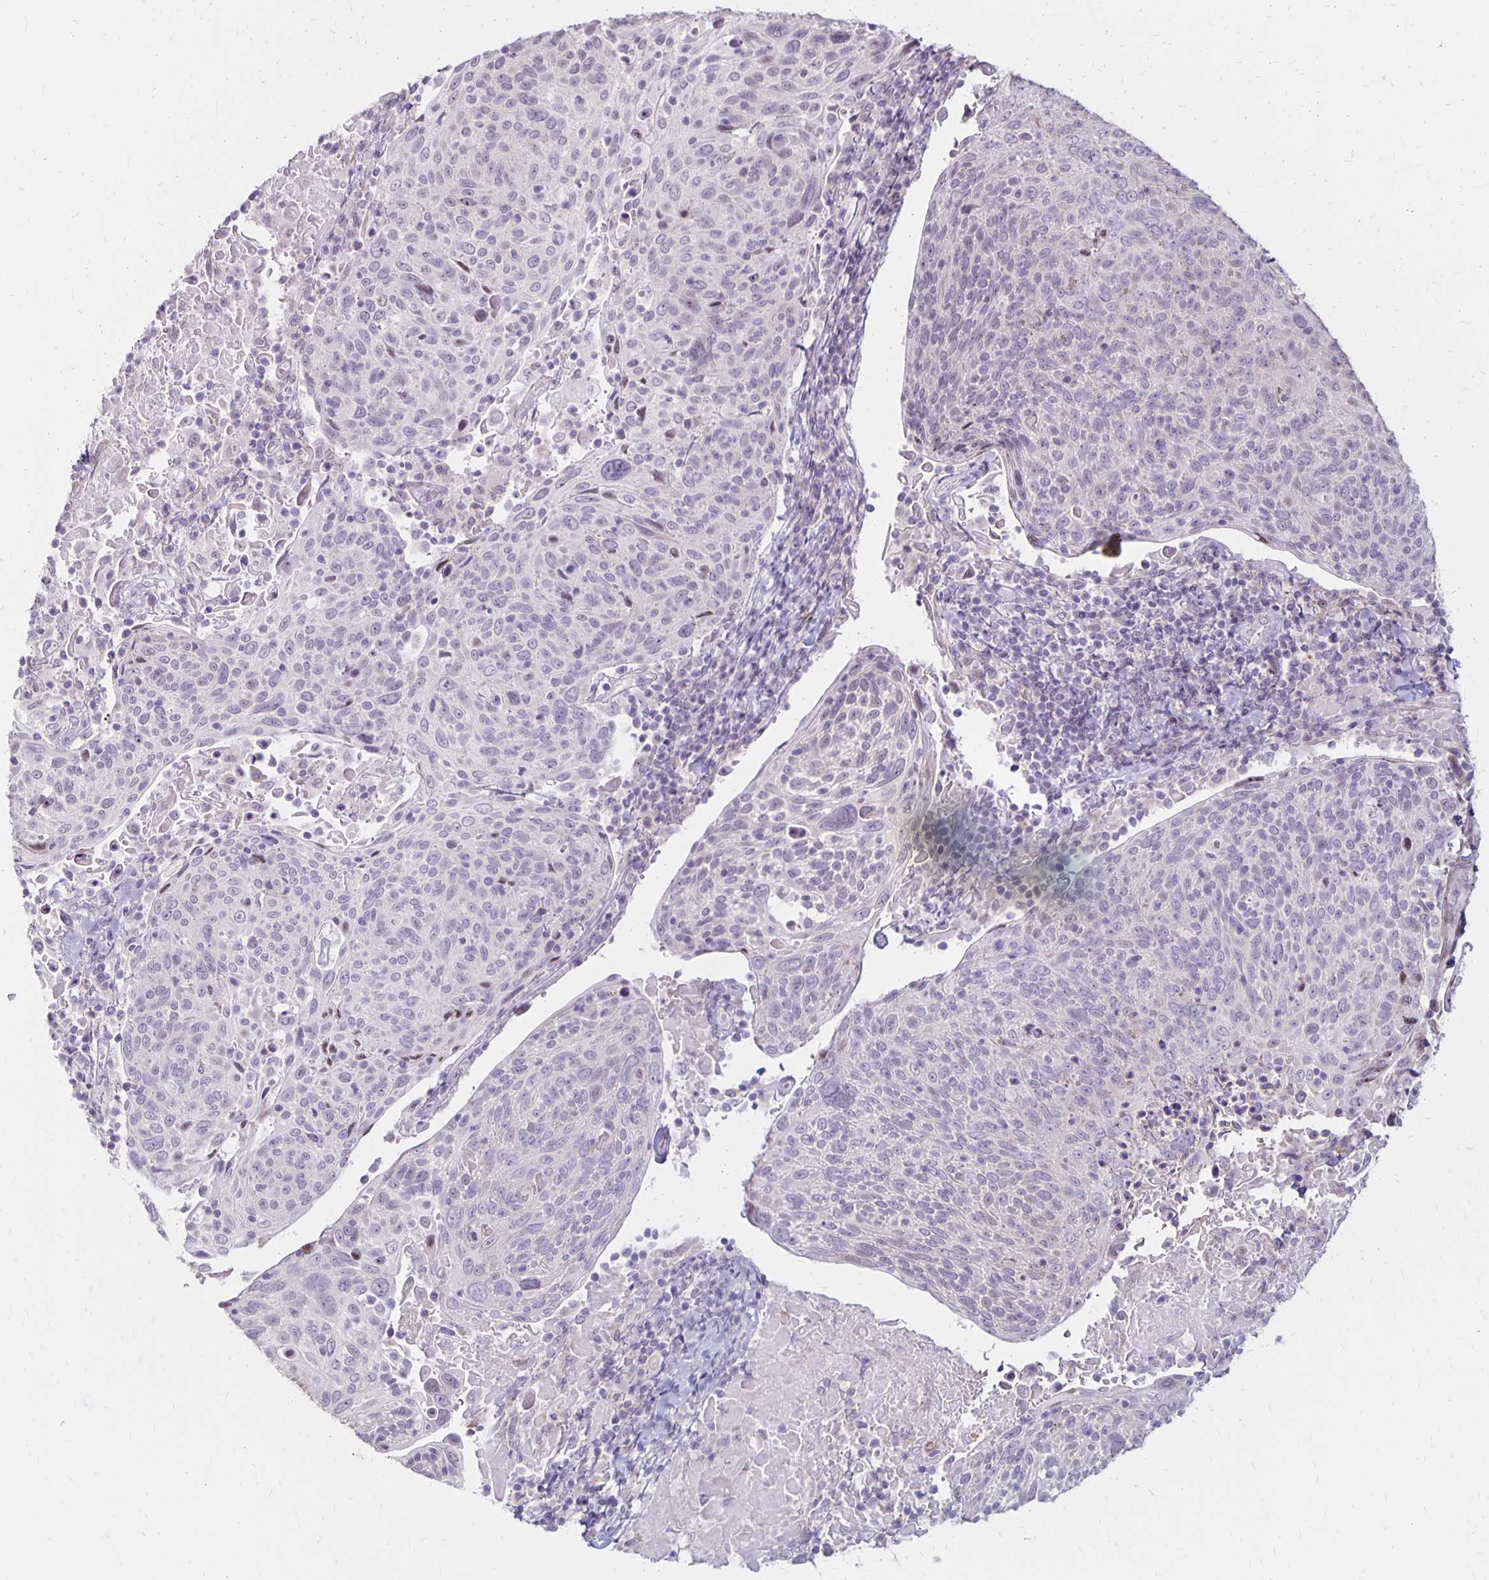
{"staining": {"intensity": "negative", "quantity": "none", "location": "none"}, "tissue": "cervical cancer", "cell_type": "Tumor cells", "image_type": "cancer", "snomed": [{"axis": "morphology", "description": "Squamous cell carcinoma, NOS"}, {"axis": "topography", "description": "Cervix"}], "caption": "Cervical cancer (squamous cell carcinoma) stained for a protein using immunohistochemistry demonstrates no positivity tumor cells.", "gene": "DAGLA", "patient": {"sex": "female", "age": 61}}